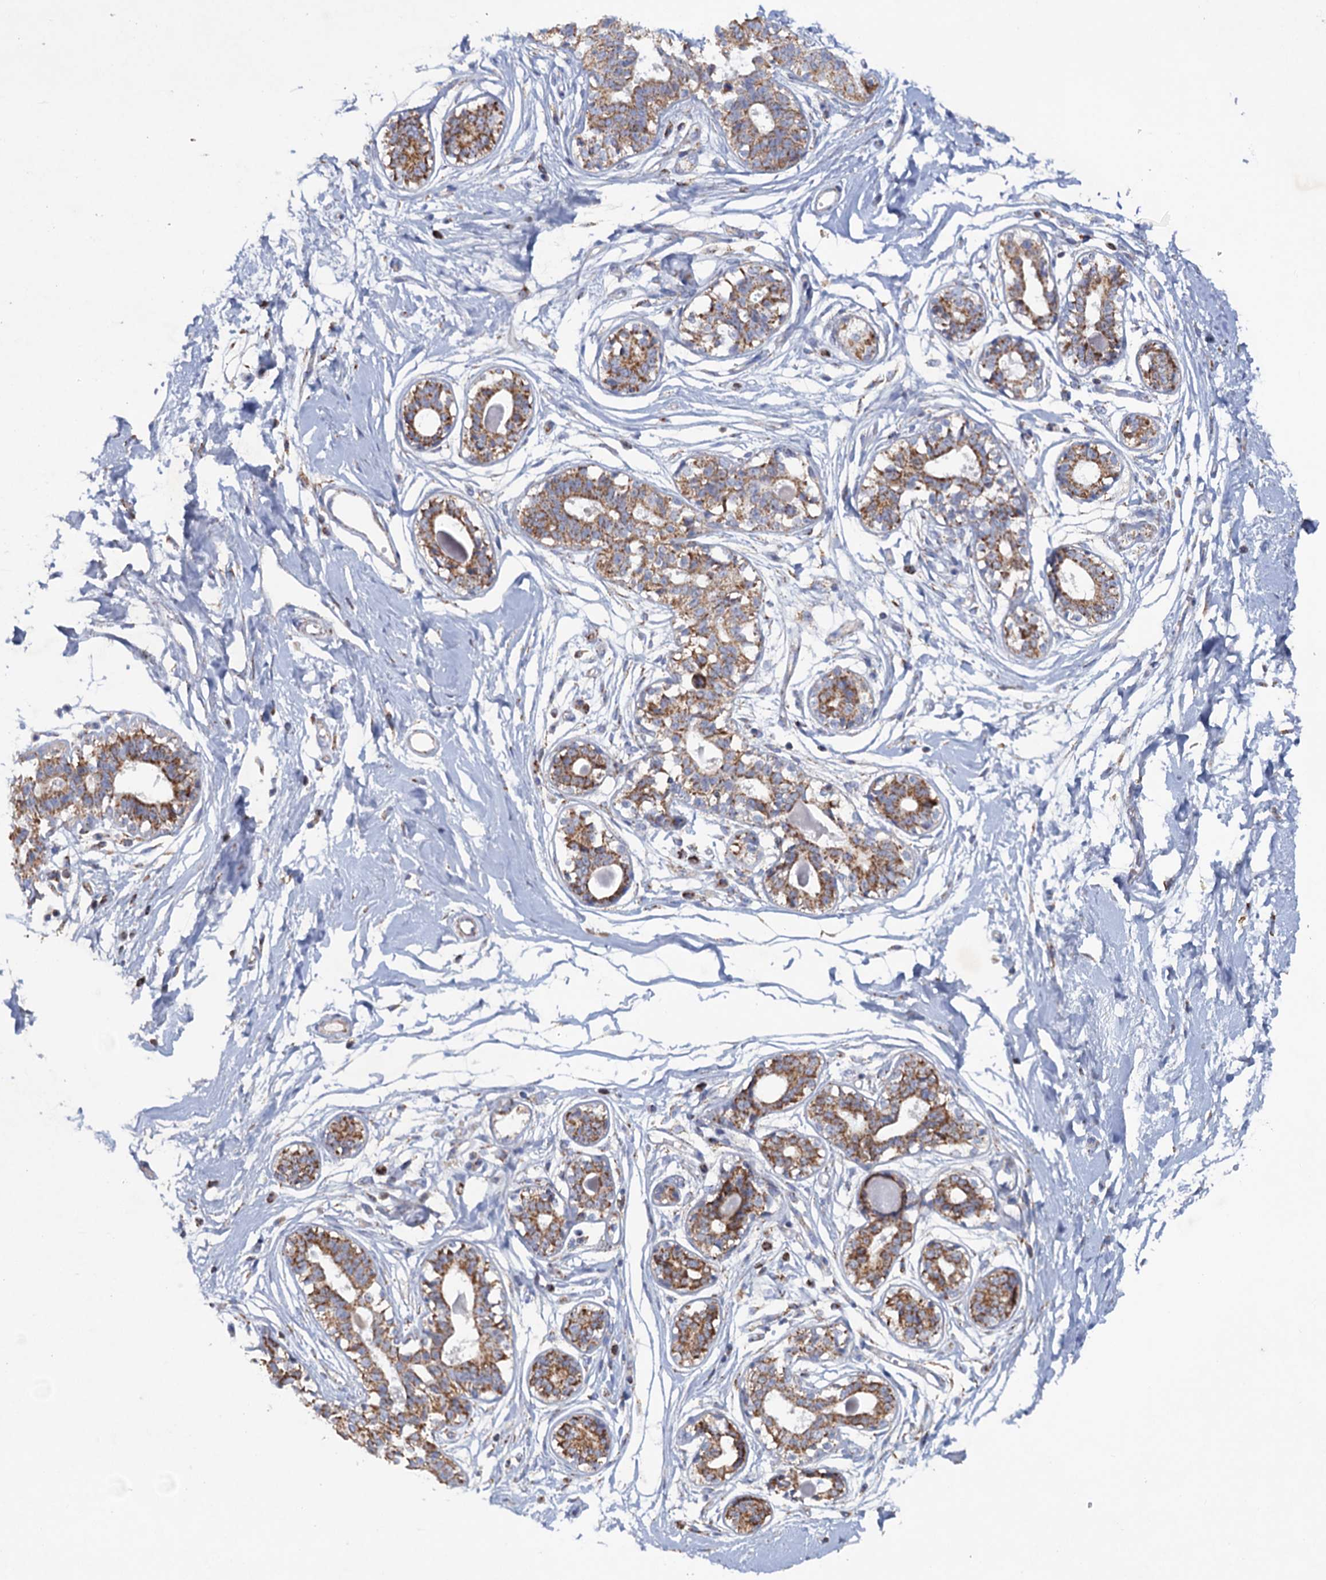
{"staining": {"intensity": "weak", "quantity": "25%-75%", "location": "cytoplasmic/membranous"}, "tissue": "breast", "cell_type": "Adipocytes", "image_type": "normal", "snomed": [{"axis": "morphology", "description": "Normal tissue, NOS"}, {"axis": "topography", "description": "Breast"}], "caption": "A histopathology image of human breast stained for a protein demonstrates weak cytoplasmic/membranous brown staining in adipocytes. (DAB IHC, brown staining for protein, blue staining for nuclei).", "gene": "GTPBP3", "patient": {"sex": "female", "age": 45}}